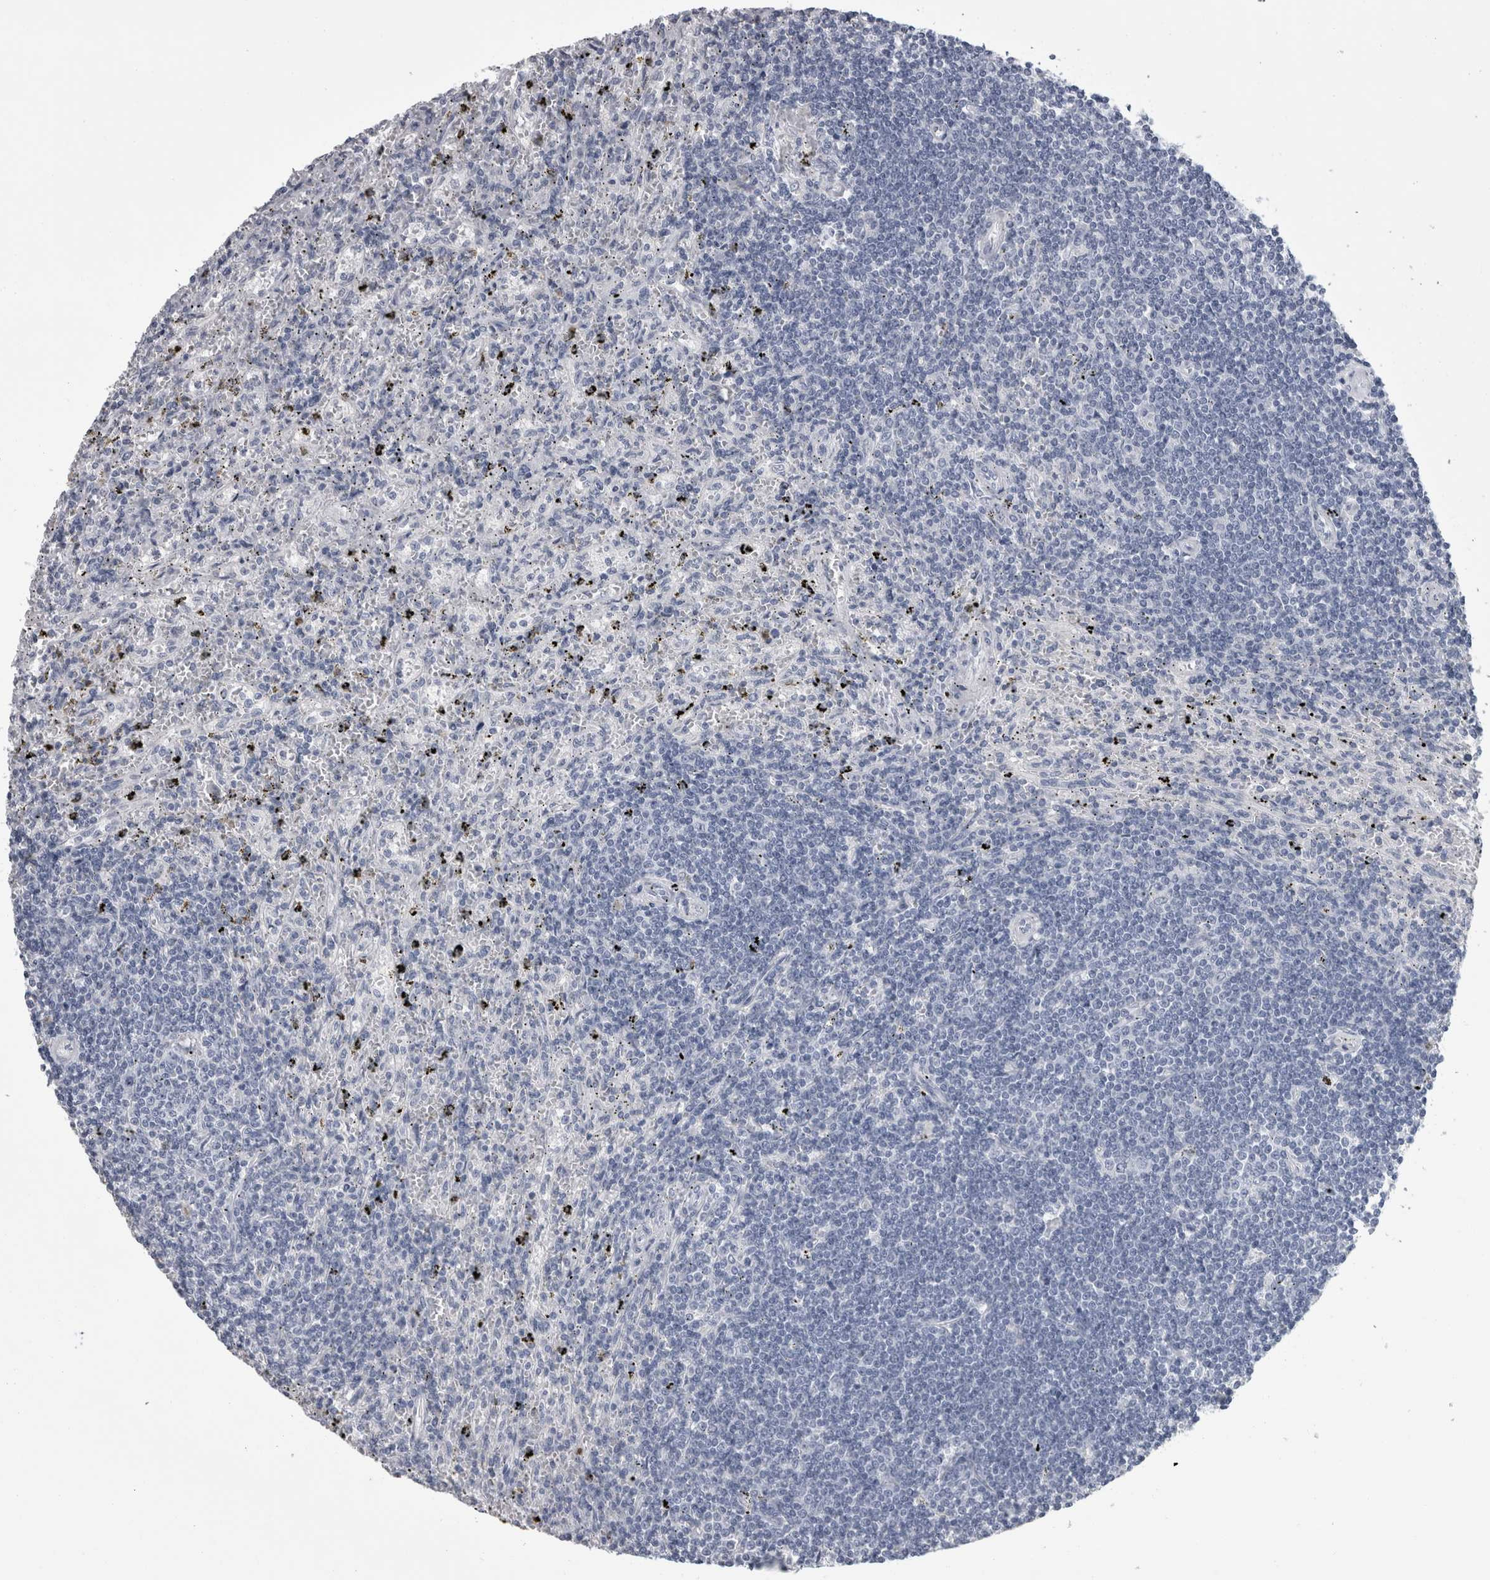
{"staining": {"intensity": "negative", "quantity": "none", "location": "none"}, "tissue": "lymphoma", "cell_type": "Tumor cells", "image_type": "cancer", "snomed": [{"axis": "morphology", "description": "Malignant lymphoma, non-Hodgkin's type, Low grade"}, {"axis": "topography", "description": "Spleen"}], "caption": "A high-resolution image shows IHC staining of lymphoma, which displays no significant positivity in tumor cells.", "gene": "AFMID", "patient": {"sex": "male", "age": 76}}